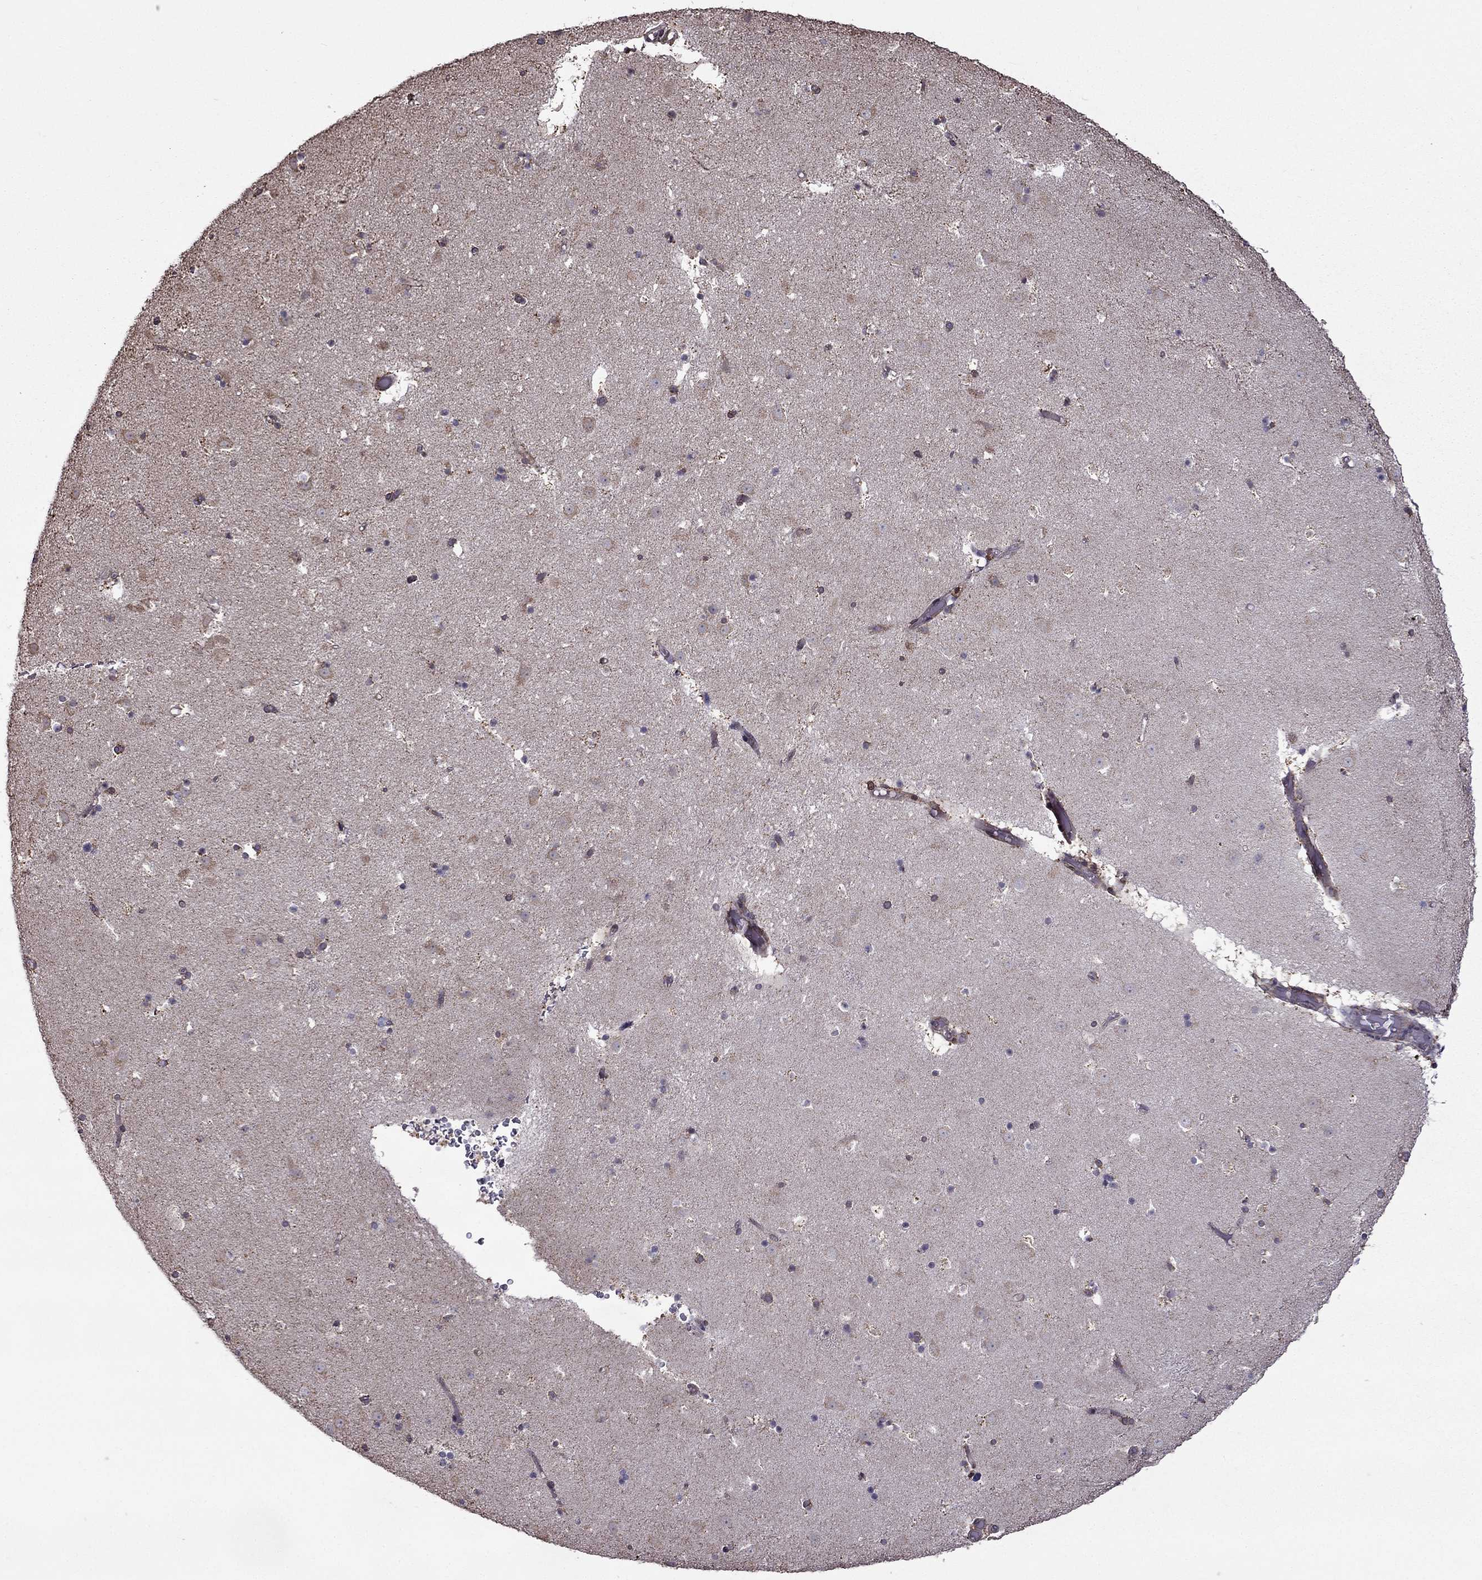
{"staining": {"intensity": "negative", "quantity": "none", "location": "none"}, "tissue": "caudate", "cell_type": "Glial cells", "image_type": "normal", "snomed": [{"axis": "morphology", "description": "Normal tissue, NOS"}, {"axis": "topography", "description": "Lateral ventricle wall"}], "caption": "Immunohistochemical staining of unremarkable caudate demonstrates no significant expression in glial cells.", "gene": "IKBIP", "patient": {"sex": "female", "age": 42}}